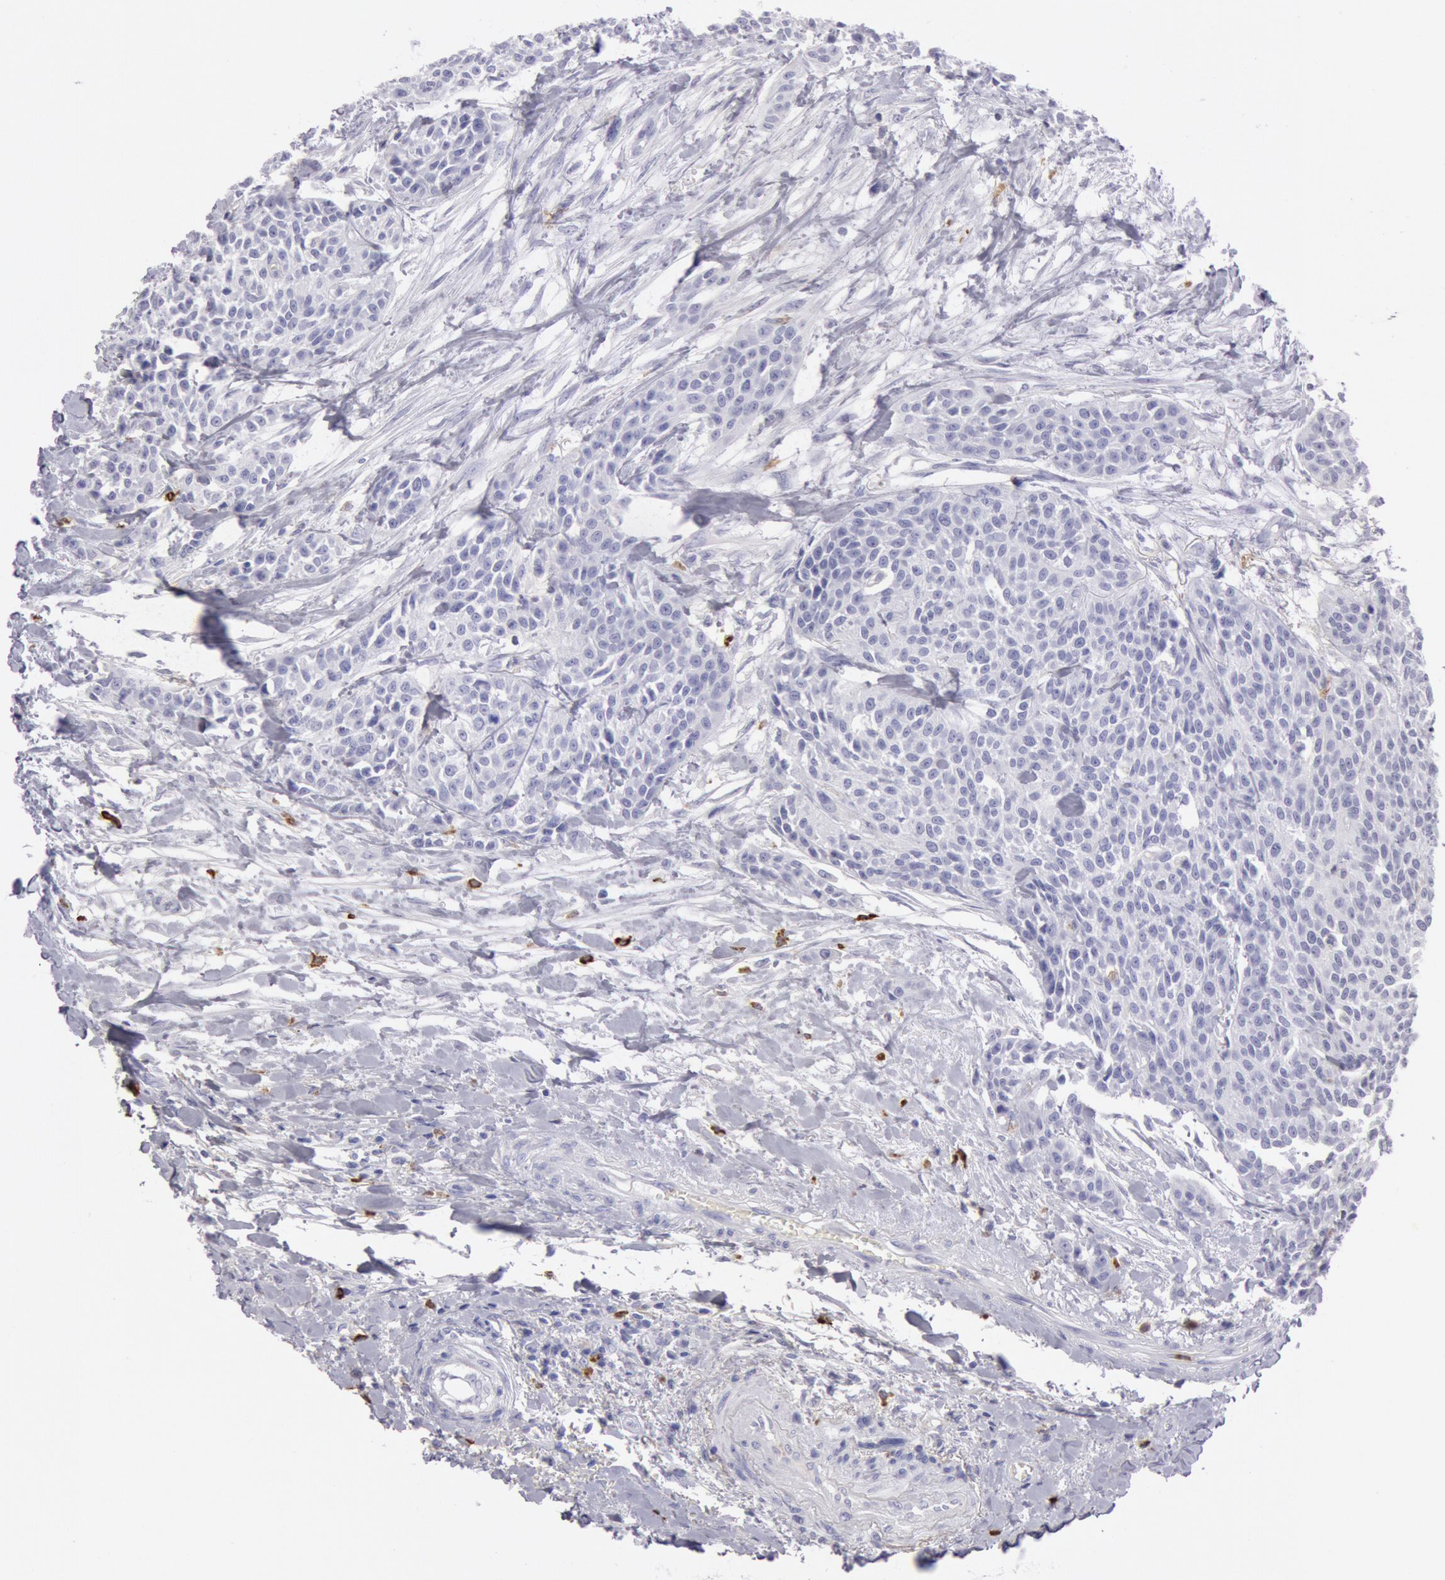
{"staining": {"intensity": "negative", "quantity": "none", "location": "none"}, "tissue": "urothelial cancer", "cell_type": "Tumor cells", "image_type": "cancer", "snomed": [{"axis": "morphology", "description": "Urothelial carcinoma, High grade"}, {"axis": "topography", "description": "Urinary bladder"}], "caption": "Urothelial carcinoma (high-grade) was stained to show a protein in brown. There is no significant staining in tumor cells.", "gene": "FCN1", "patient": {"sex": "male", "age": 56}}